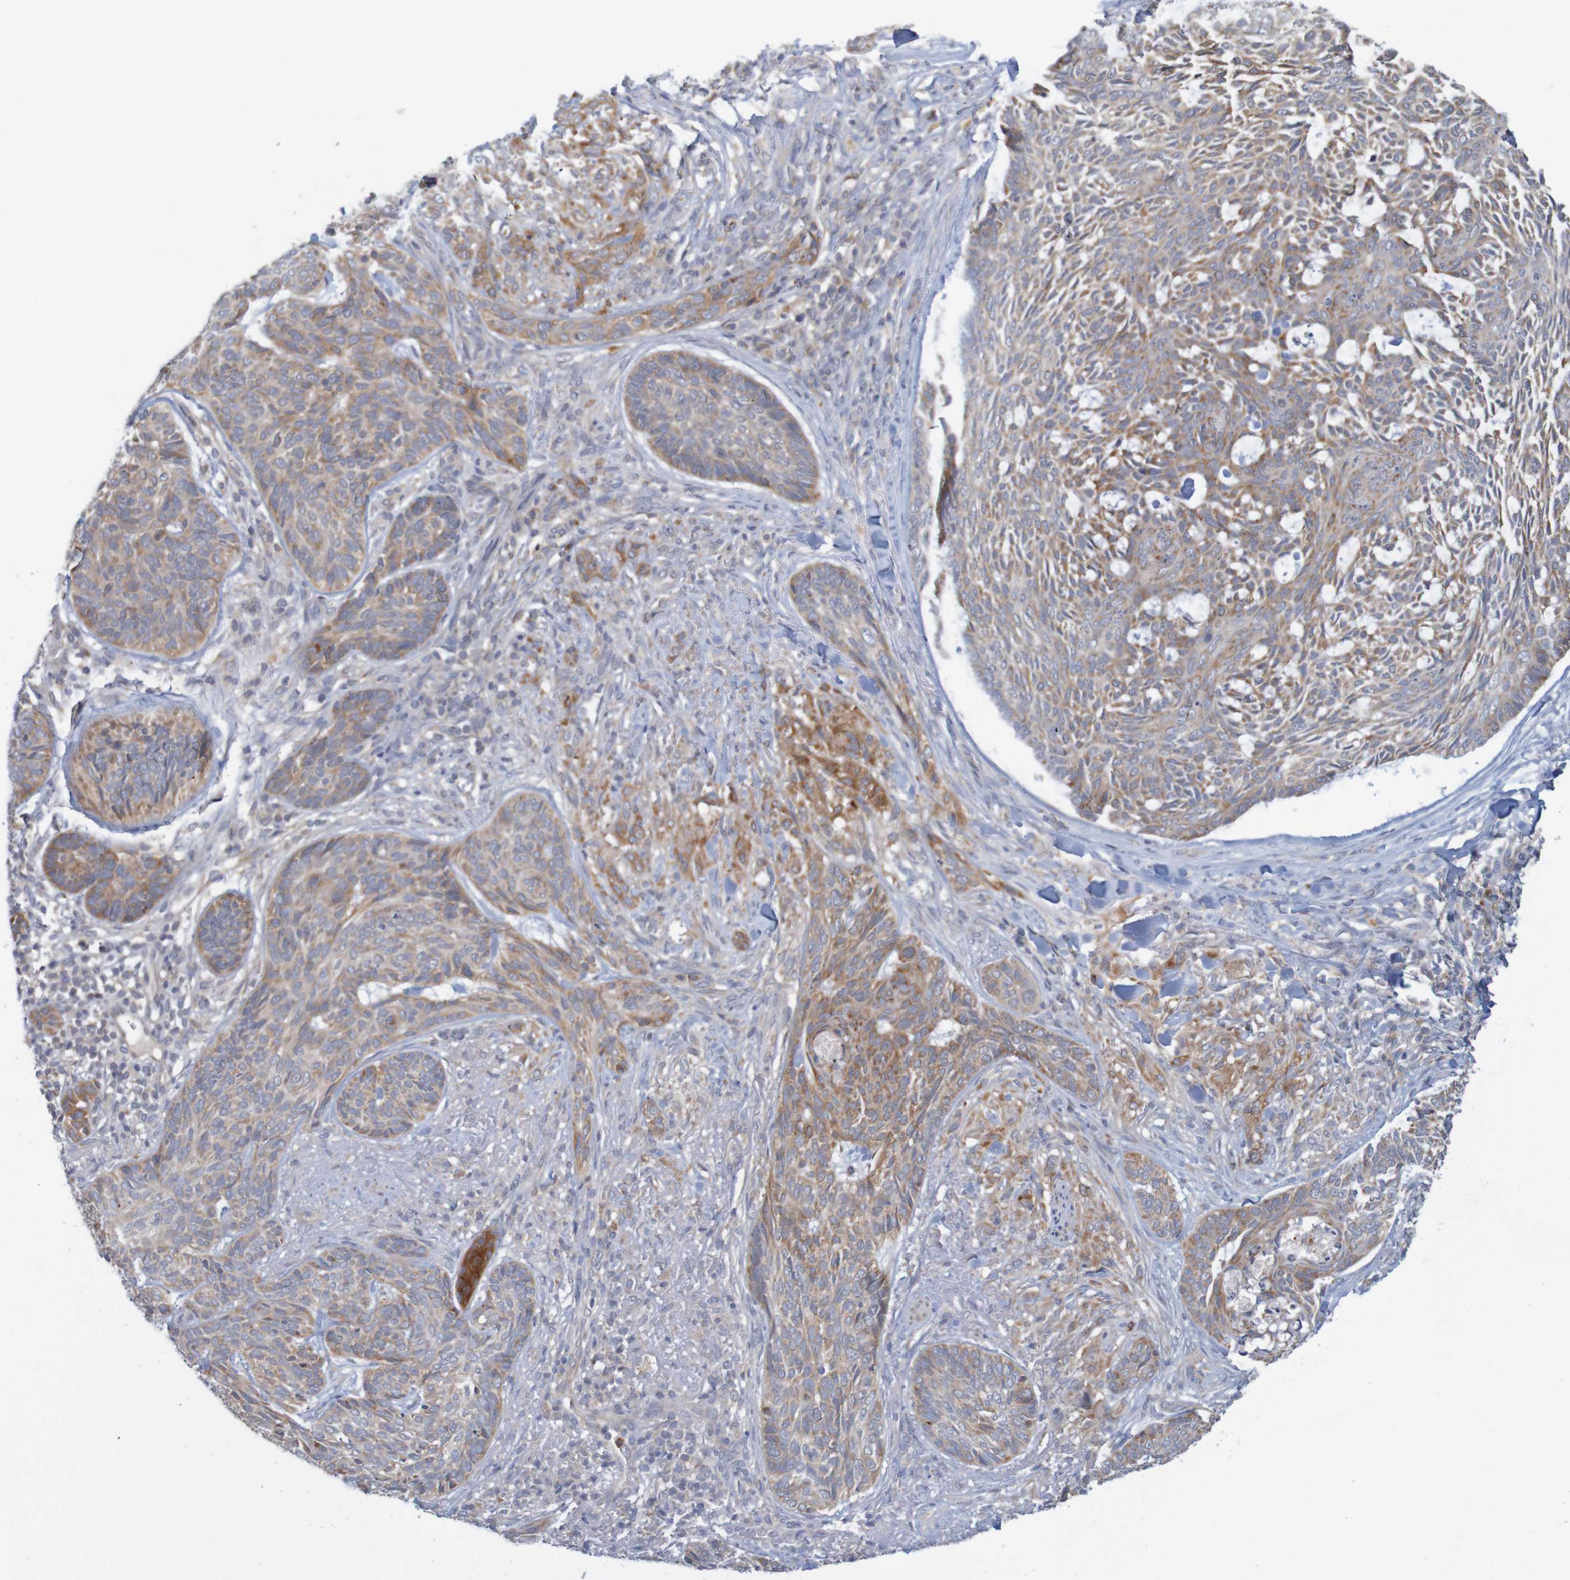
{"staining": {"intensity": "moderate", "quantity": ">75%", "location": "cytoplasmic/membranous"}, "tissue": "skin cancer", "cell_type": "Tumor cells", "image_type": "cancer", "snomed": [{"axis": "morphology", "description": "Basal cell carcinoma"}, {"axis": "topography", "description": "Skin"}], "caption": "There is medium levels of moderate cytoplasmic/membranous staining in tumor cells of basal cell carcinoma (skin), as demonstrated by immunohistochemical staining (brown color).", "gene": "NAV2", "patient": {"sex": "male", "age": 43}}